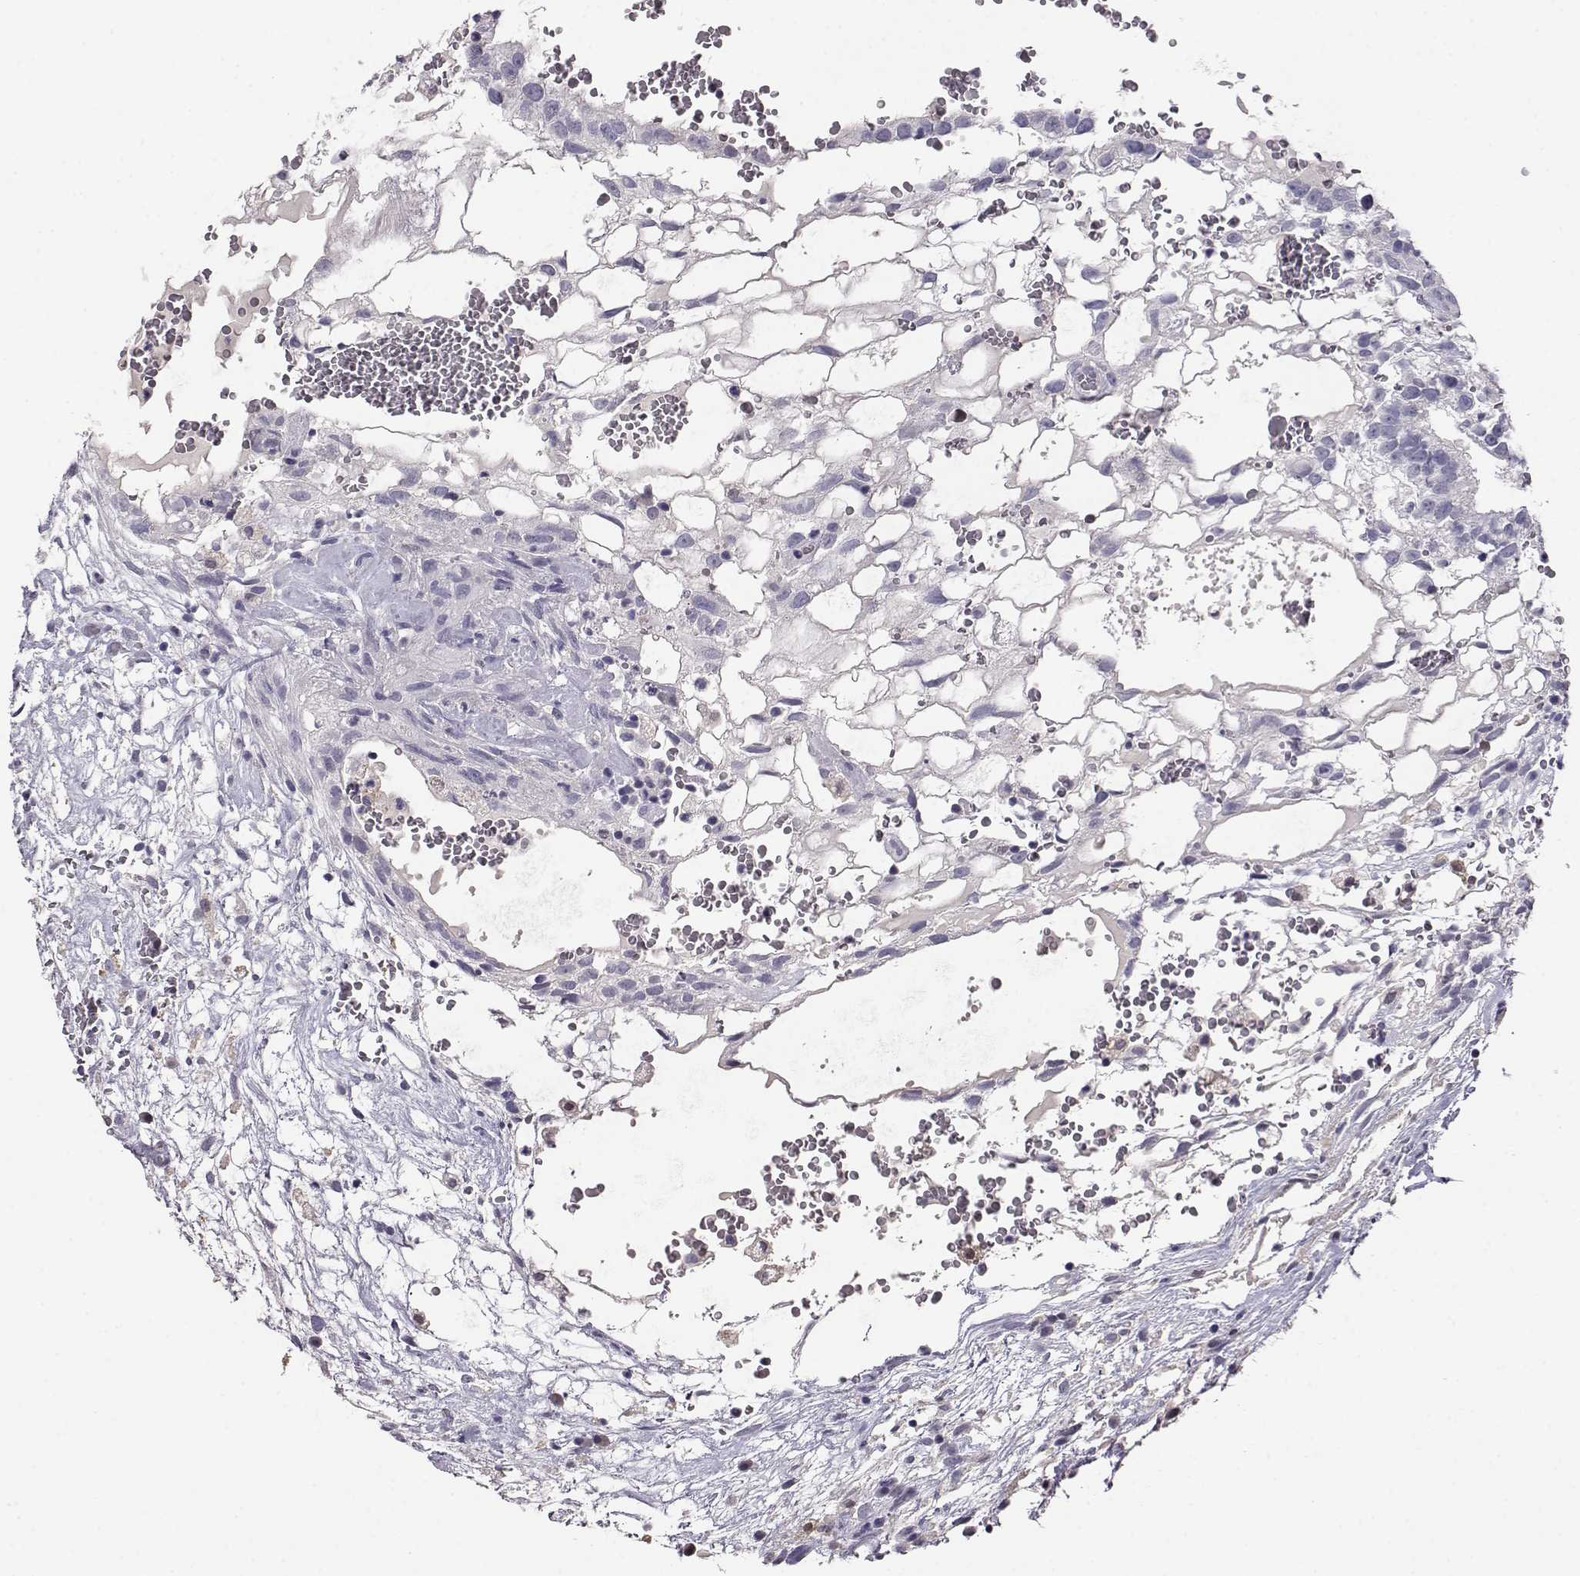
{"staining": {"intensity": "negative", "quantity": "none", "location": "none"}, "tissue": "testis cancer", "cell_type": "Tumor cells", "image_type": "cancer", "snomed": [{"axis": "morphology", "description": "Normal tissue, NOS"}, {"axis": "morphology", "description": "Carcinoma, Embryonal, NOS"}, {"axis": "topography", "description": "Testis"}], "caption": "Immunohistochemical staining of testis cancer (embryonal carcinoma) demonstrates no significant positivity in tumor cells.", "gene": "AKR1B1", "patient": {"sex": "male", "age": 32}}